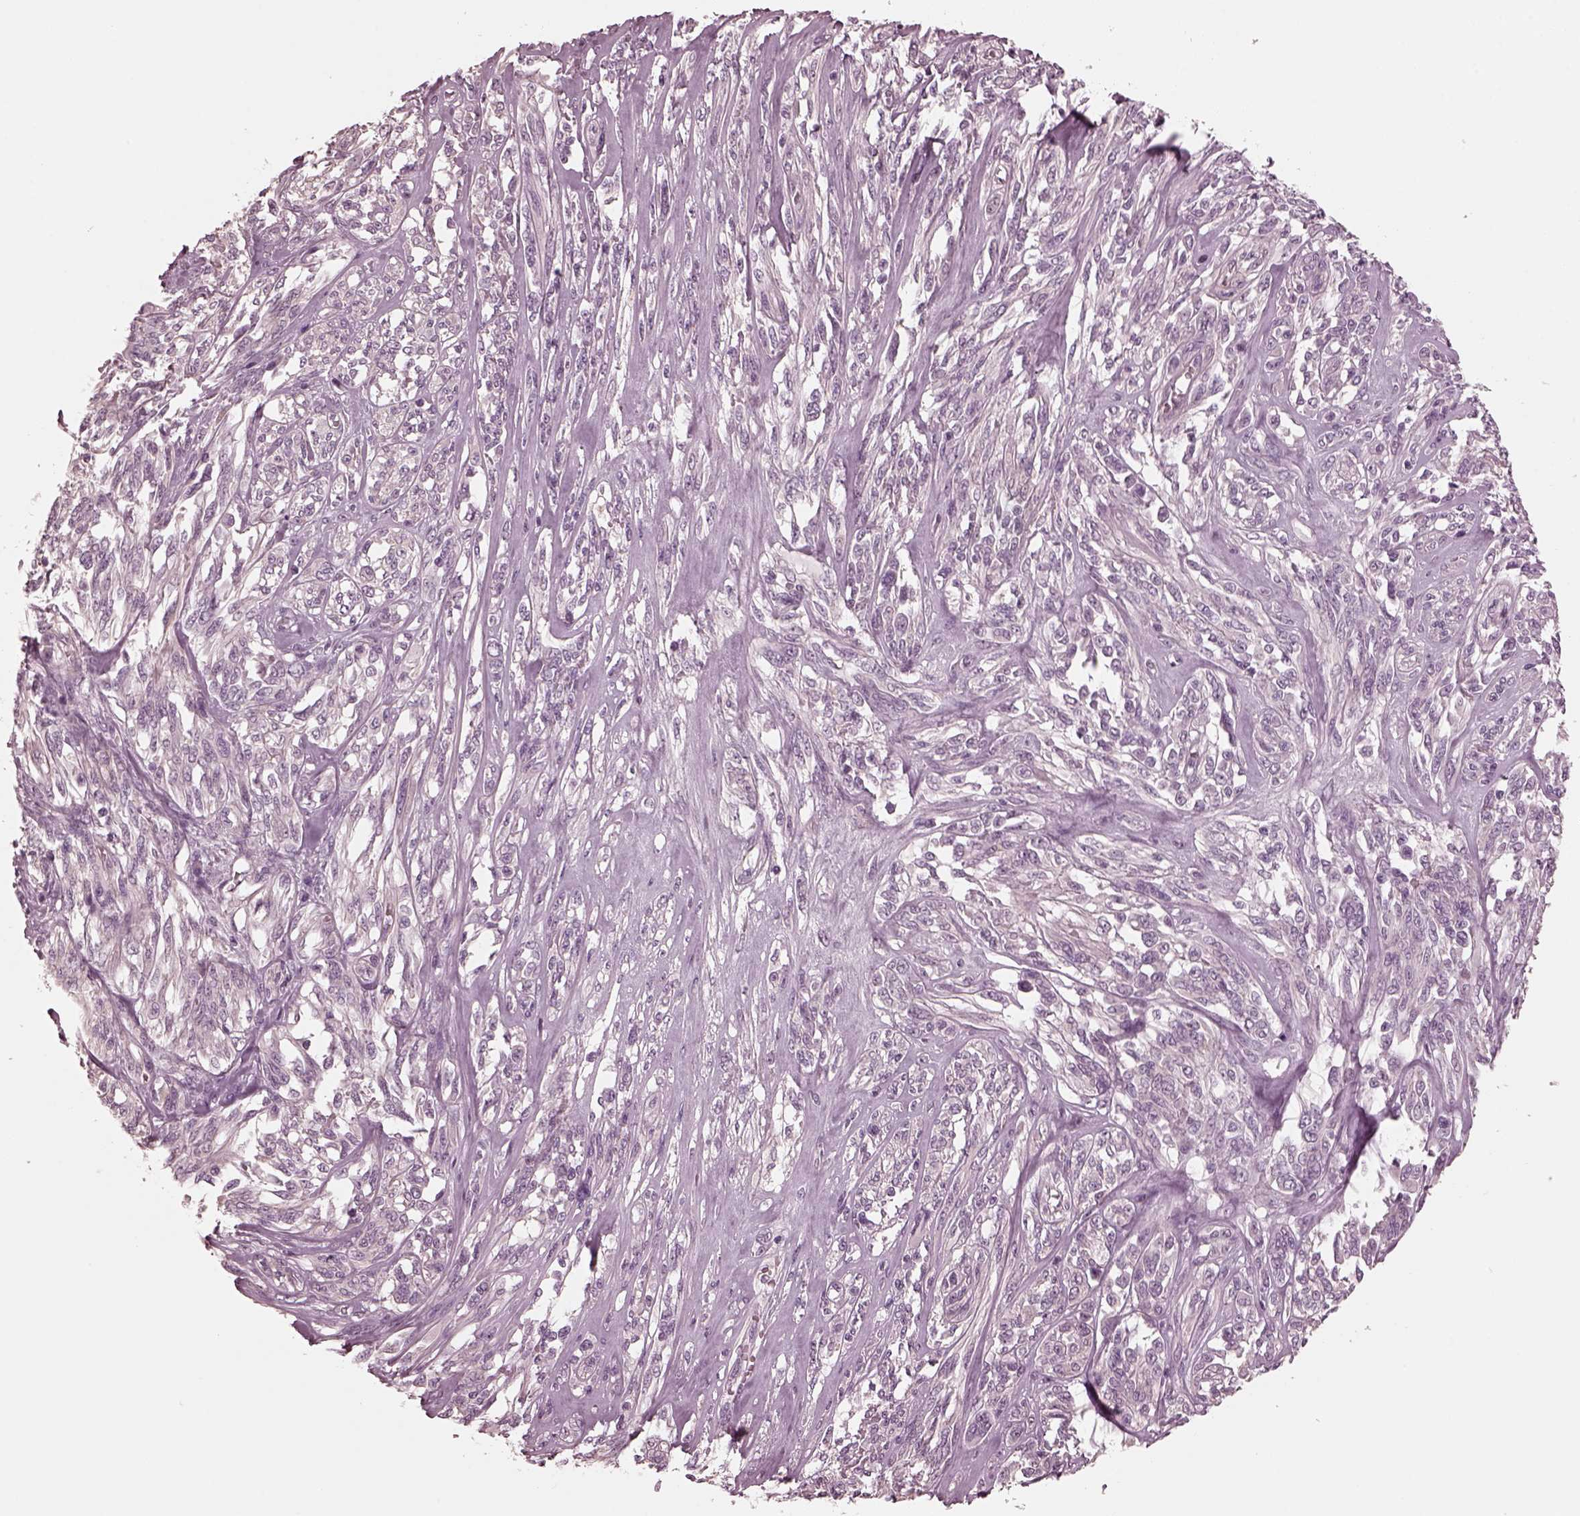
{"staining": {"intensity": "negative", "quantity": "none", "location": "none"}, "tissue": "melanoma", "cell_type": "Tumor cells", "image_type": "cancer", "snomed": [{"axis": "morphology", "description": "Malignant melanoma, NOS"}, {"axis": "topography", "description": "Skin"}], "caption": "IHC photomicrograph of neoplastic tissue: melanoma stained with DAB demonstrates no significant protein positivity in tumor cells. (Stains: DAB immunohistochemistry (IHC) with hematoxylin counter stain, Microscopy: brightfield microscopy at high magnification).", "gene": "KIF6", "patient": {"sex": "female", "age": 91}}